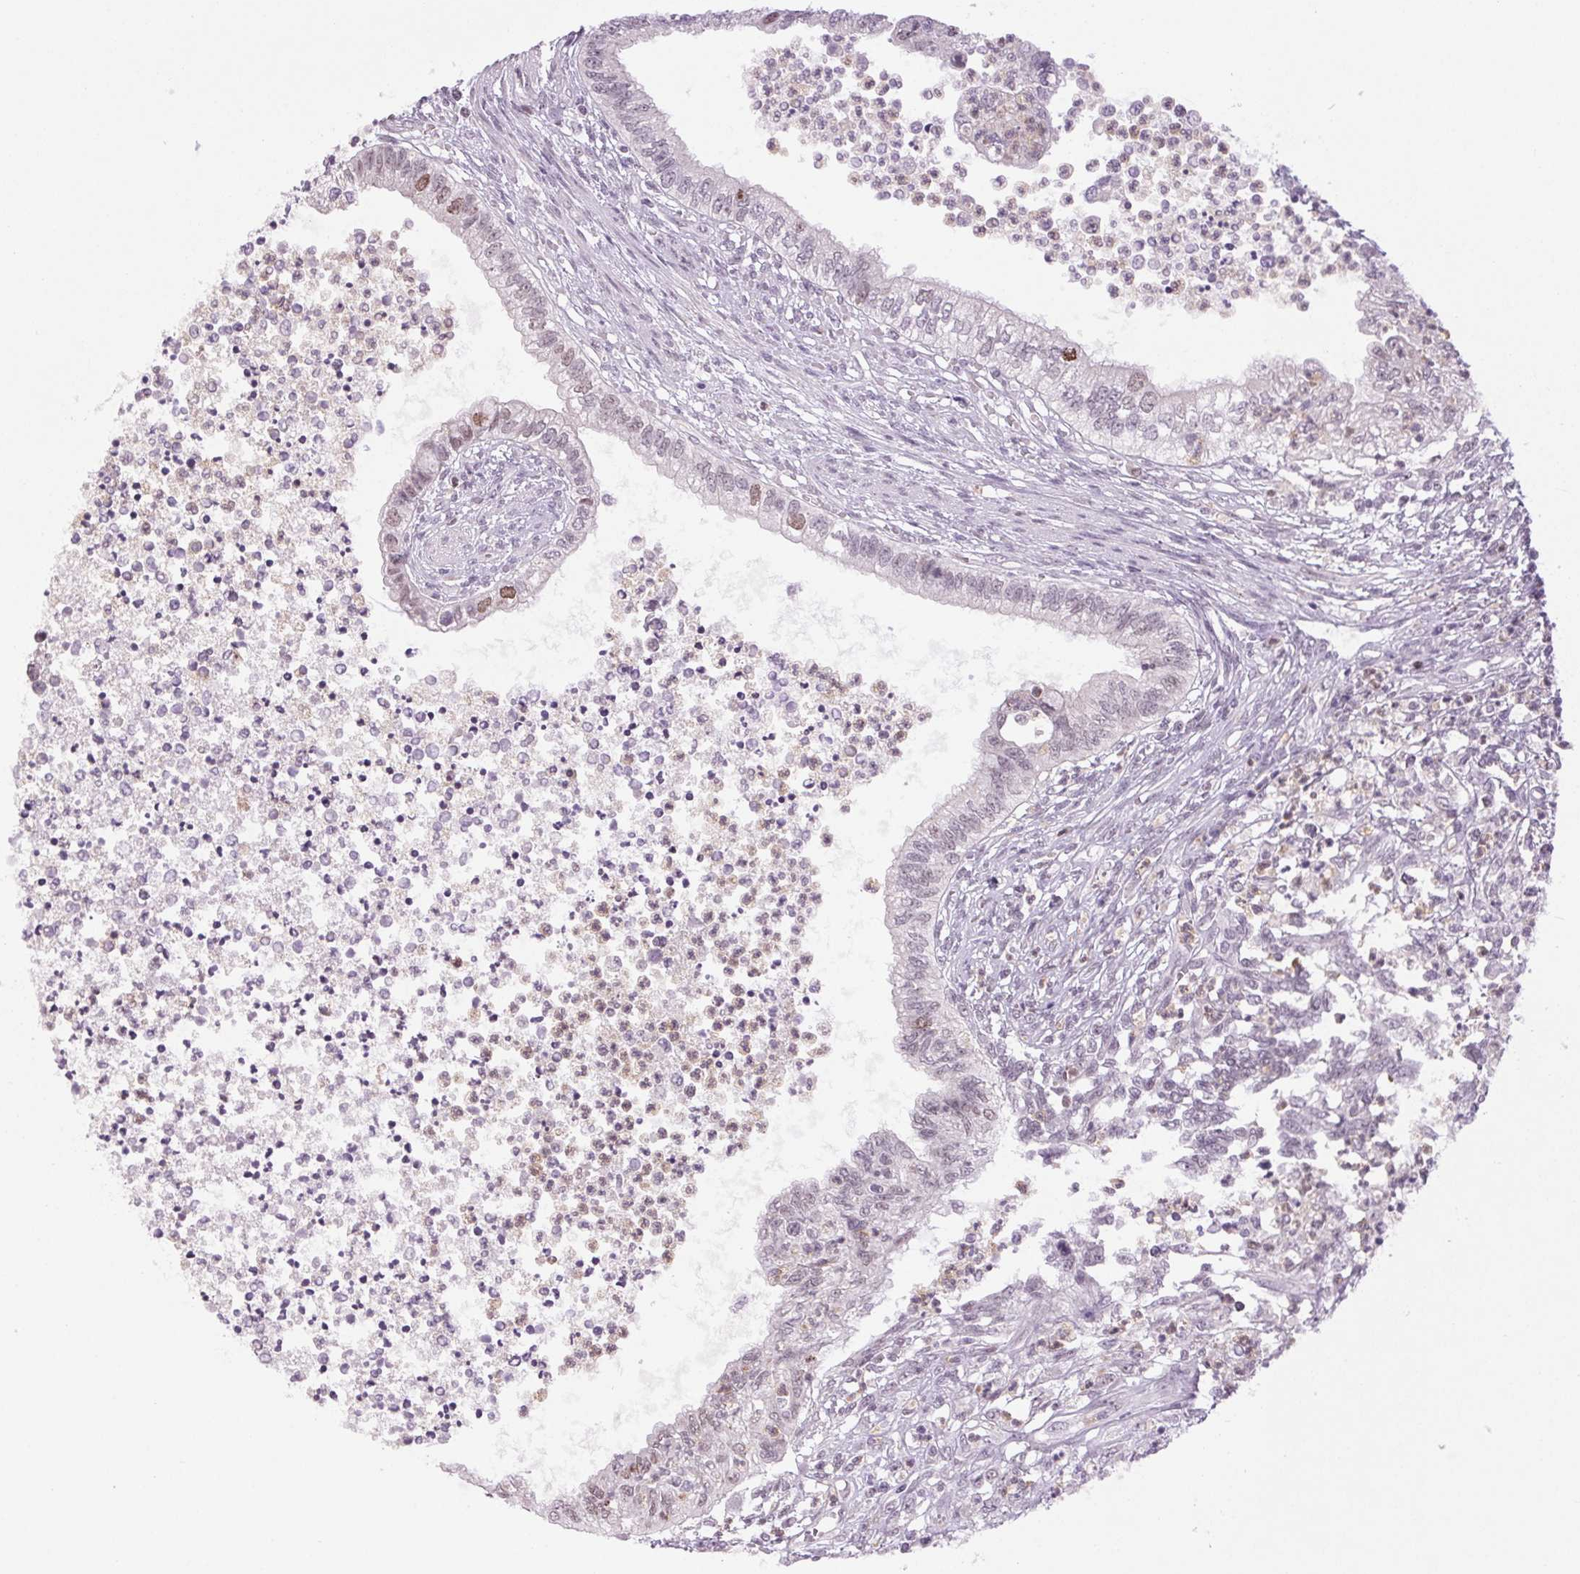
{"staining": {"intensity": "moderate", "quantity": "<25%", "location": "nuclear"}, "tissue": "testis cancer", "cell_type": "Tumor cells", "image_type": "cancer", "snomed": [{"axis": "morphology", "description": "Carcinoma, Embryonal, NOS"}, {"axis": "topography", "description": "Testis"}], "caption": "A photomicrograph of human testis cancer (embryonal carcinoma) stained for a protein reveals moderate nuclear brown staining in tumor cells.", "gene": "SMIM6", "patient": {"sex": "male", "age": 26}}